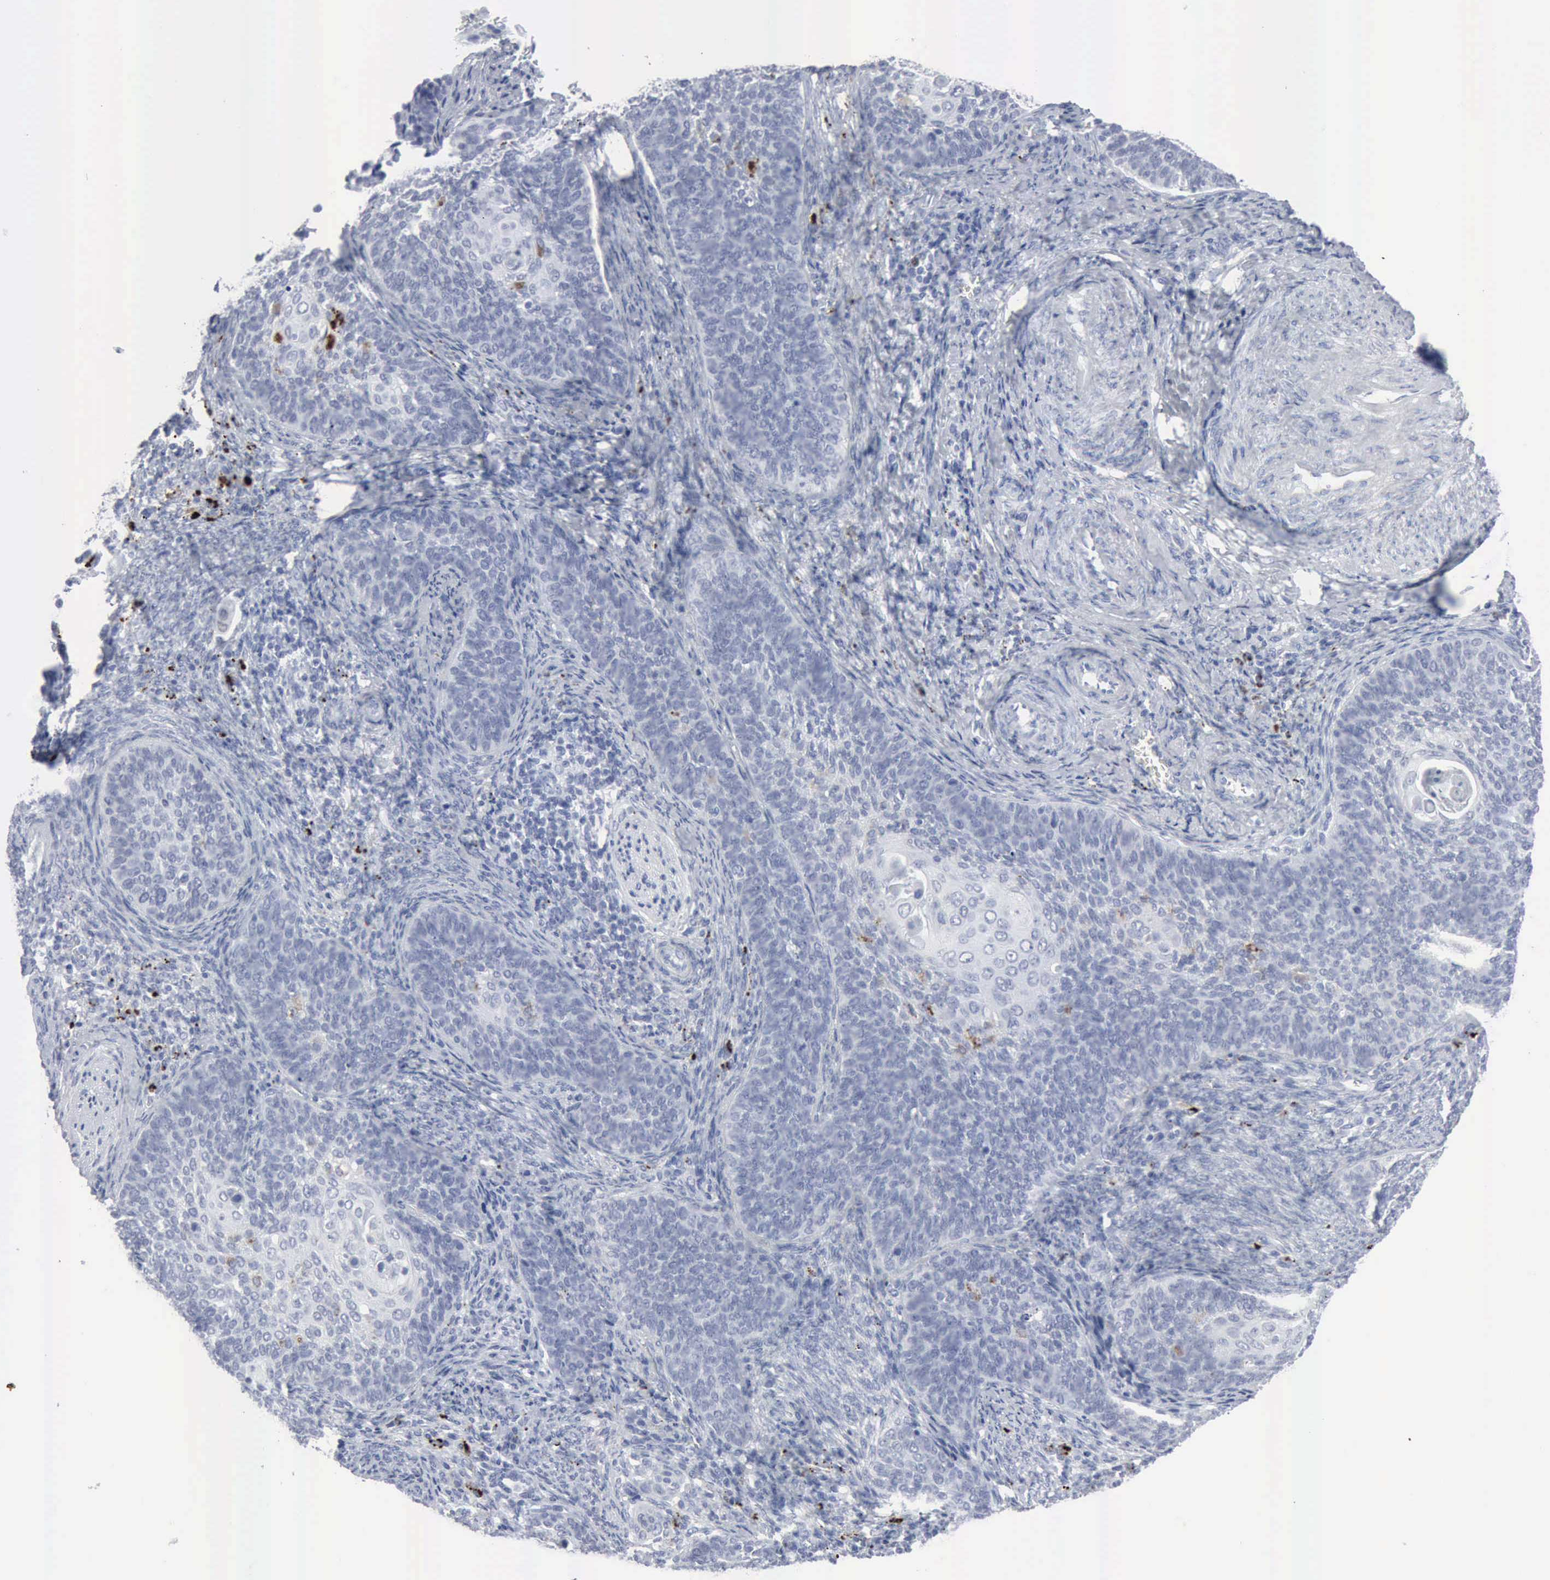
{"staining": {"intensity": "negative", "quantity": "none", "location": "none"}, "tissue": "cervical cancer", "cell_type": "Tumor cells", "image_type": "cancer", "snomed": [{"axis": "morphology", "description": "Squamous cell carcinoma, NOS"}, {"axis": "topography", "description": "Cervix"}], "caption": "Histopathology image shows no significant protein staining in tumor cells of squamous cell carcinoma (cervical). (DAB (3,3'-diaminobenzidine) IHC with hematoxylin counter stain).", "gene": "GLA", "patient": {"sex": "female", "age": 33}}